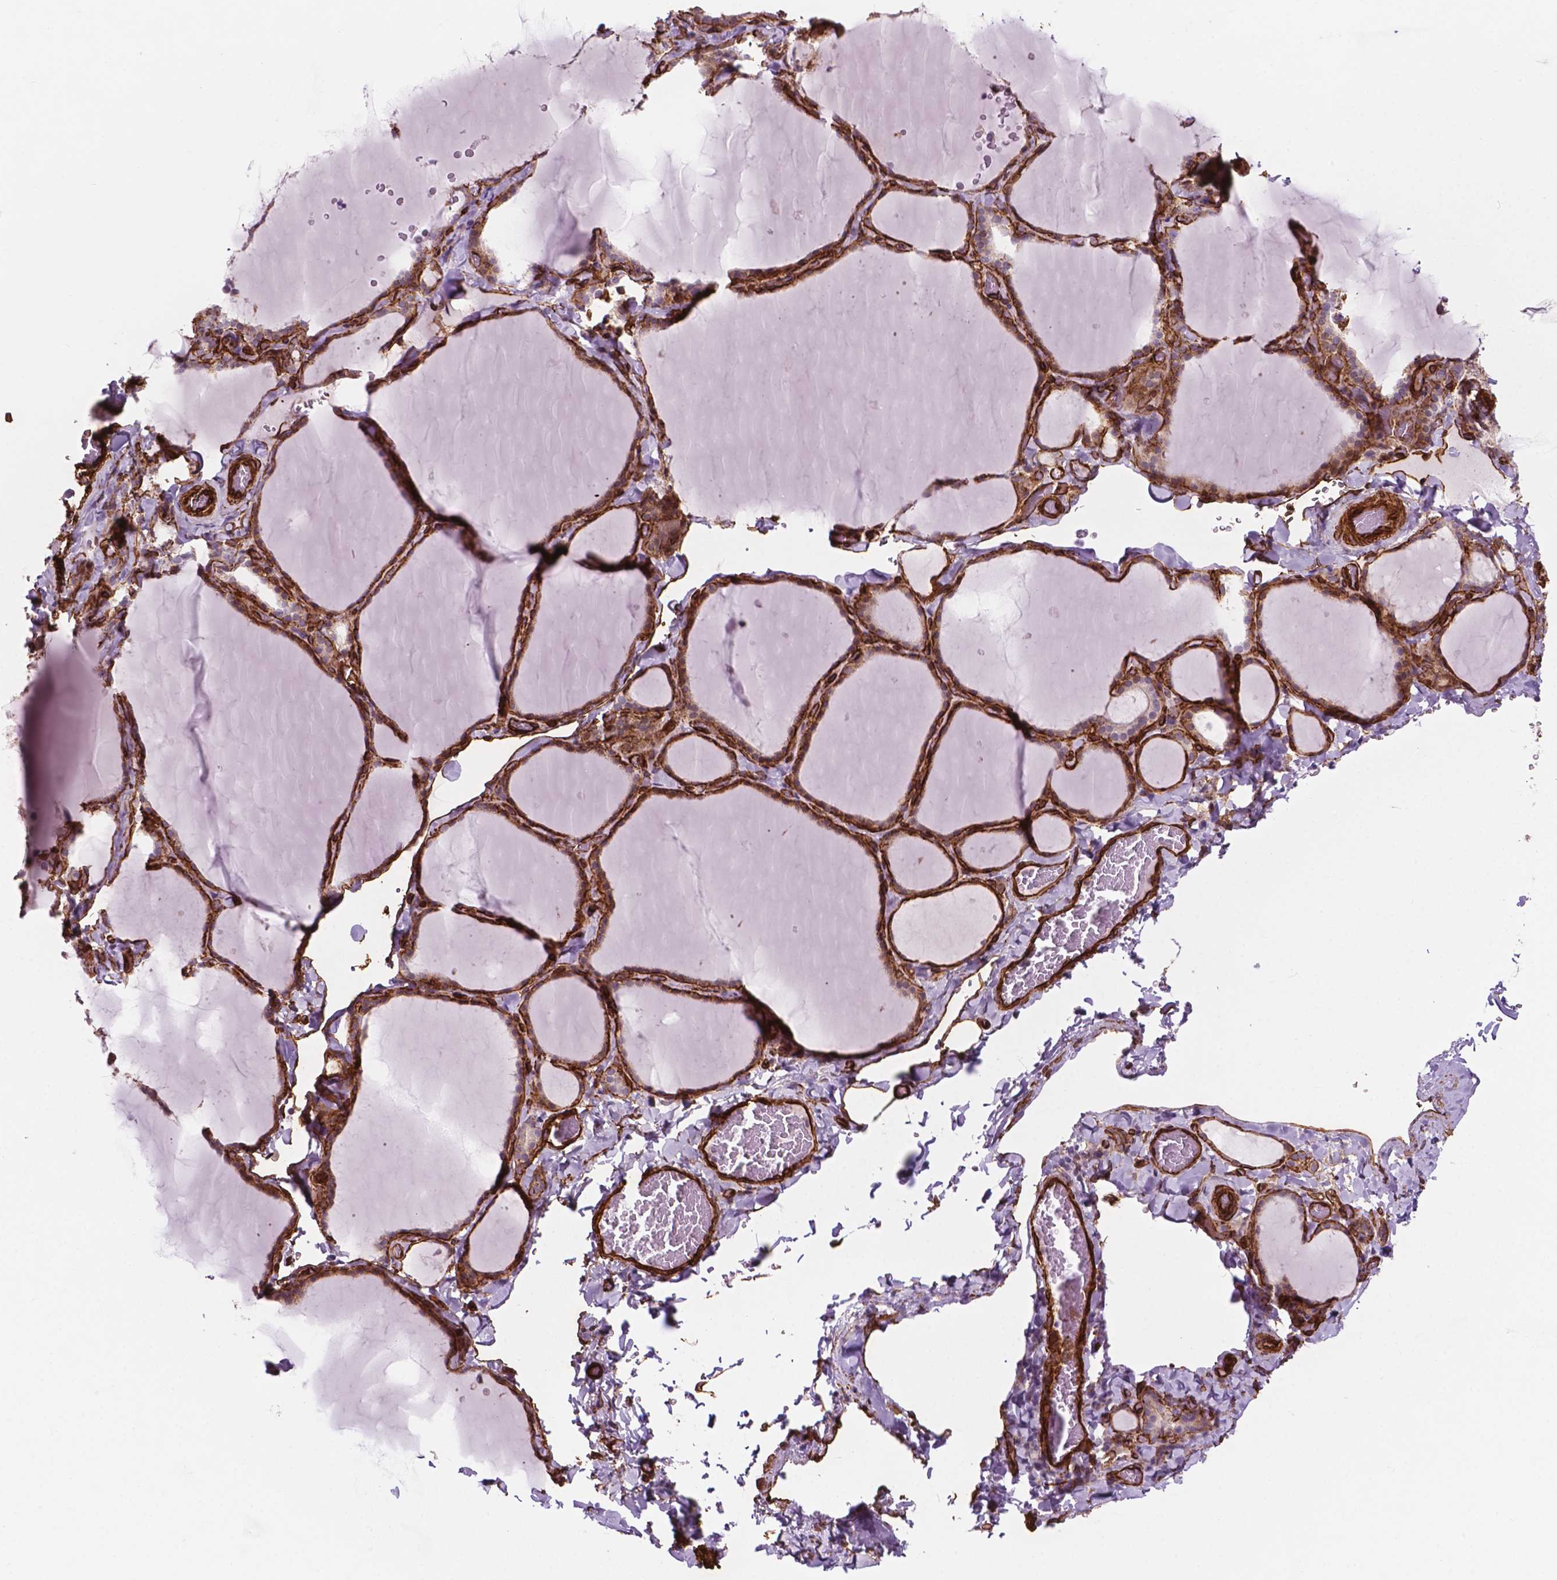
{"staining": {"intensity": "strong", "quantity": ">75%", "location": "cytoplasmic/membranous"}, "tissue": "thyroid gland", "cell_type": "Glandular cells", "image_type": "normal", "snomed": [{"axis": "morphology", "description": "Normal tissue, NOS"}, {"axis": "topography", "description": "Thyroid gland"}], "caption": "Protein staining displays strong cytoplasmic/membranous staining in about >75% of glandular cells in normal thyroid gland.", "gene": "EGFL8", "patient": {"sex": "female", "age": 22}}